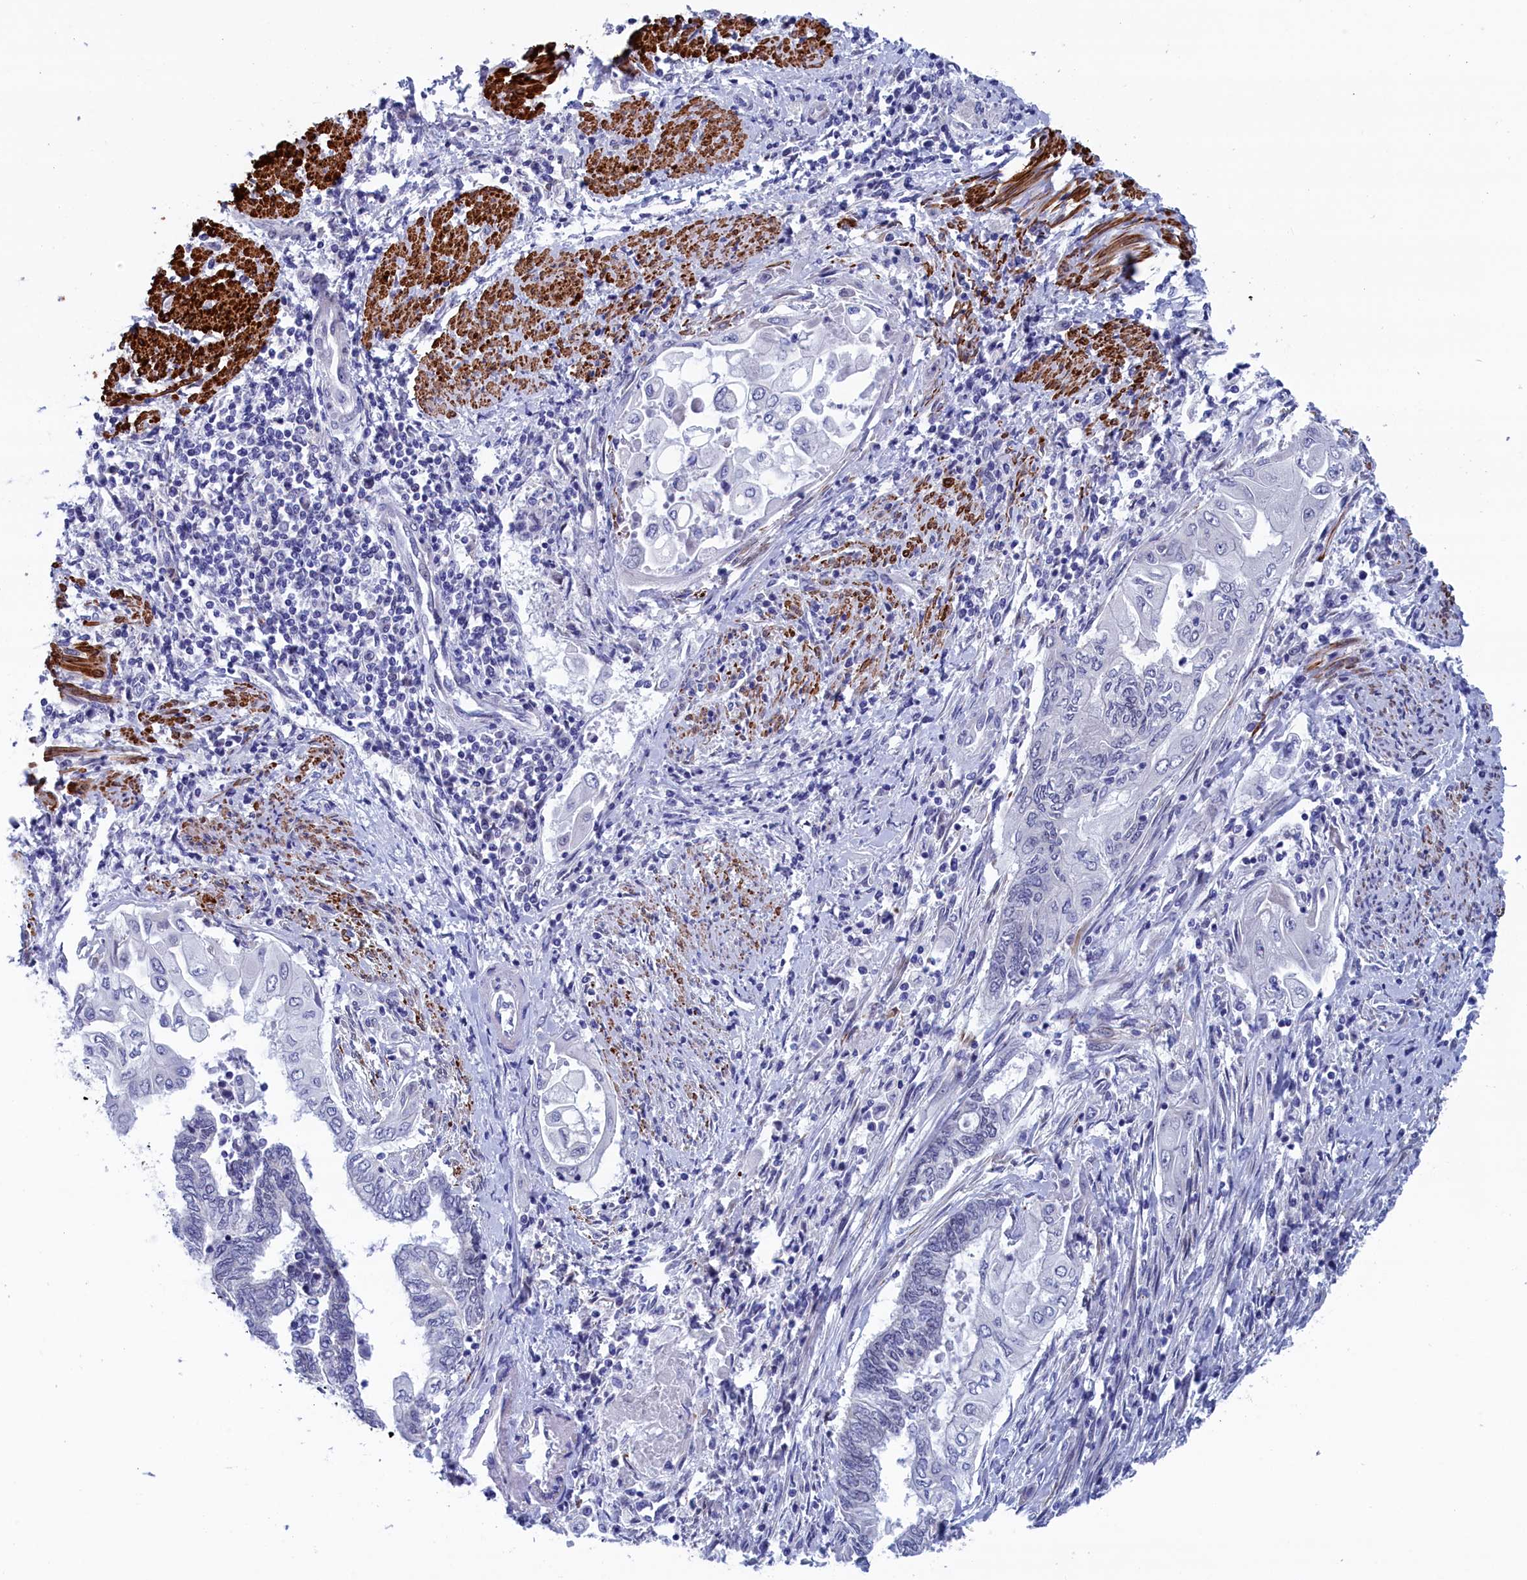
{"staining": {"intensity": "negative", "quantity": "none", "location": "none"}, "tissue": "endometrial cancer", "cell_type": "Tumor cells", "image_type": "cancer", "snomed": [{"axis": "morphology", "description": "Adenocarcinoma, NOS"}, {"axis": "topography", "description": "Uterus"}, {"axis": "topography", "description": "Endometrium"}], "caption": "The image shows no staining of tumor cells in endometrial cancer (adenocarcinoma).", "gene": "WDR83", "patient": {"sex": "female", "age": 70}}